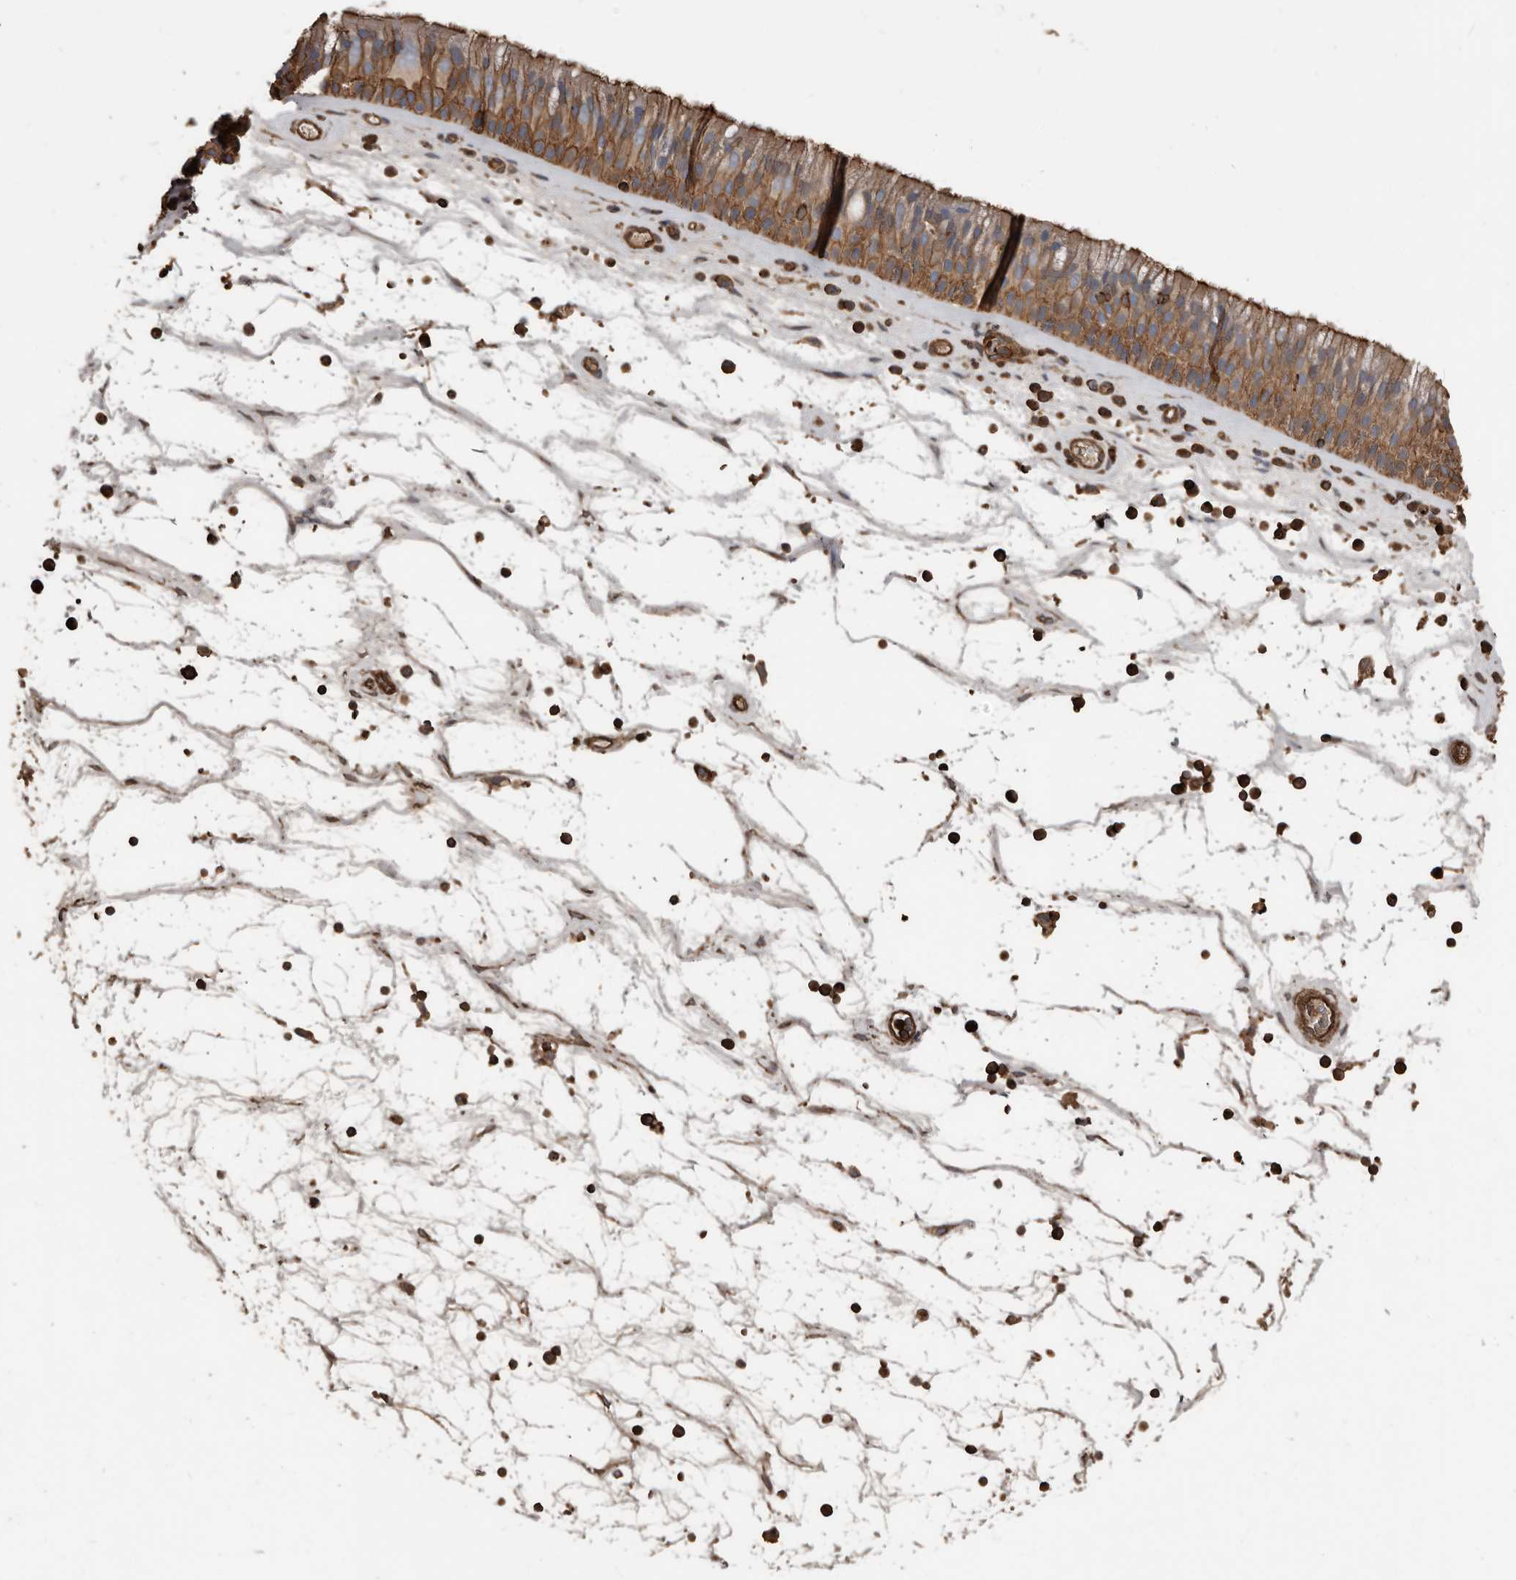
{"staining": {"intensity": "strong", "quantity": "25%-75%", "location": "cytoplasmic/membranous"}, "tissue": "nasopharynx", "cell_type": "Respiratory epithelial cells", "image_type": "normal", "snomed": [{"axis": "morphology", "description": "Normal tissue, NOS"}, {"axis": "topography", "description": "Nasopharynx"}], "caption": "A high amount of strong cytoplasmic/membranous staining is identified in about 25%-75% of respiratory epithelial cells in benign nasopharynx. (DAB (3,3'-diaminobenzidine) IHC with brightfield microscopy, high magnification).", "gene": "DENND6B", "patient": {"sex": "male", "age": 64}}